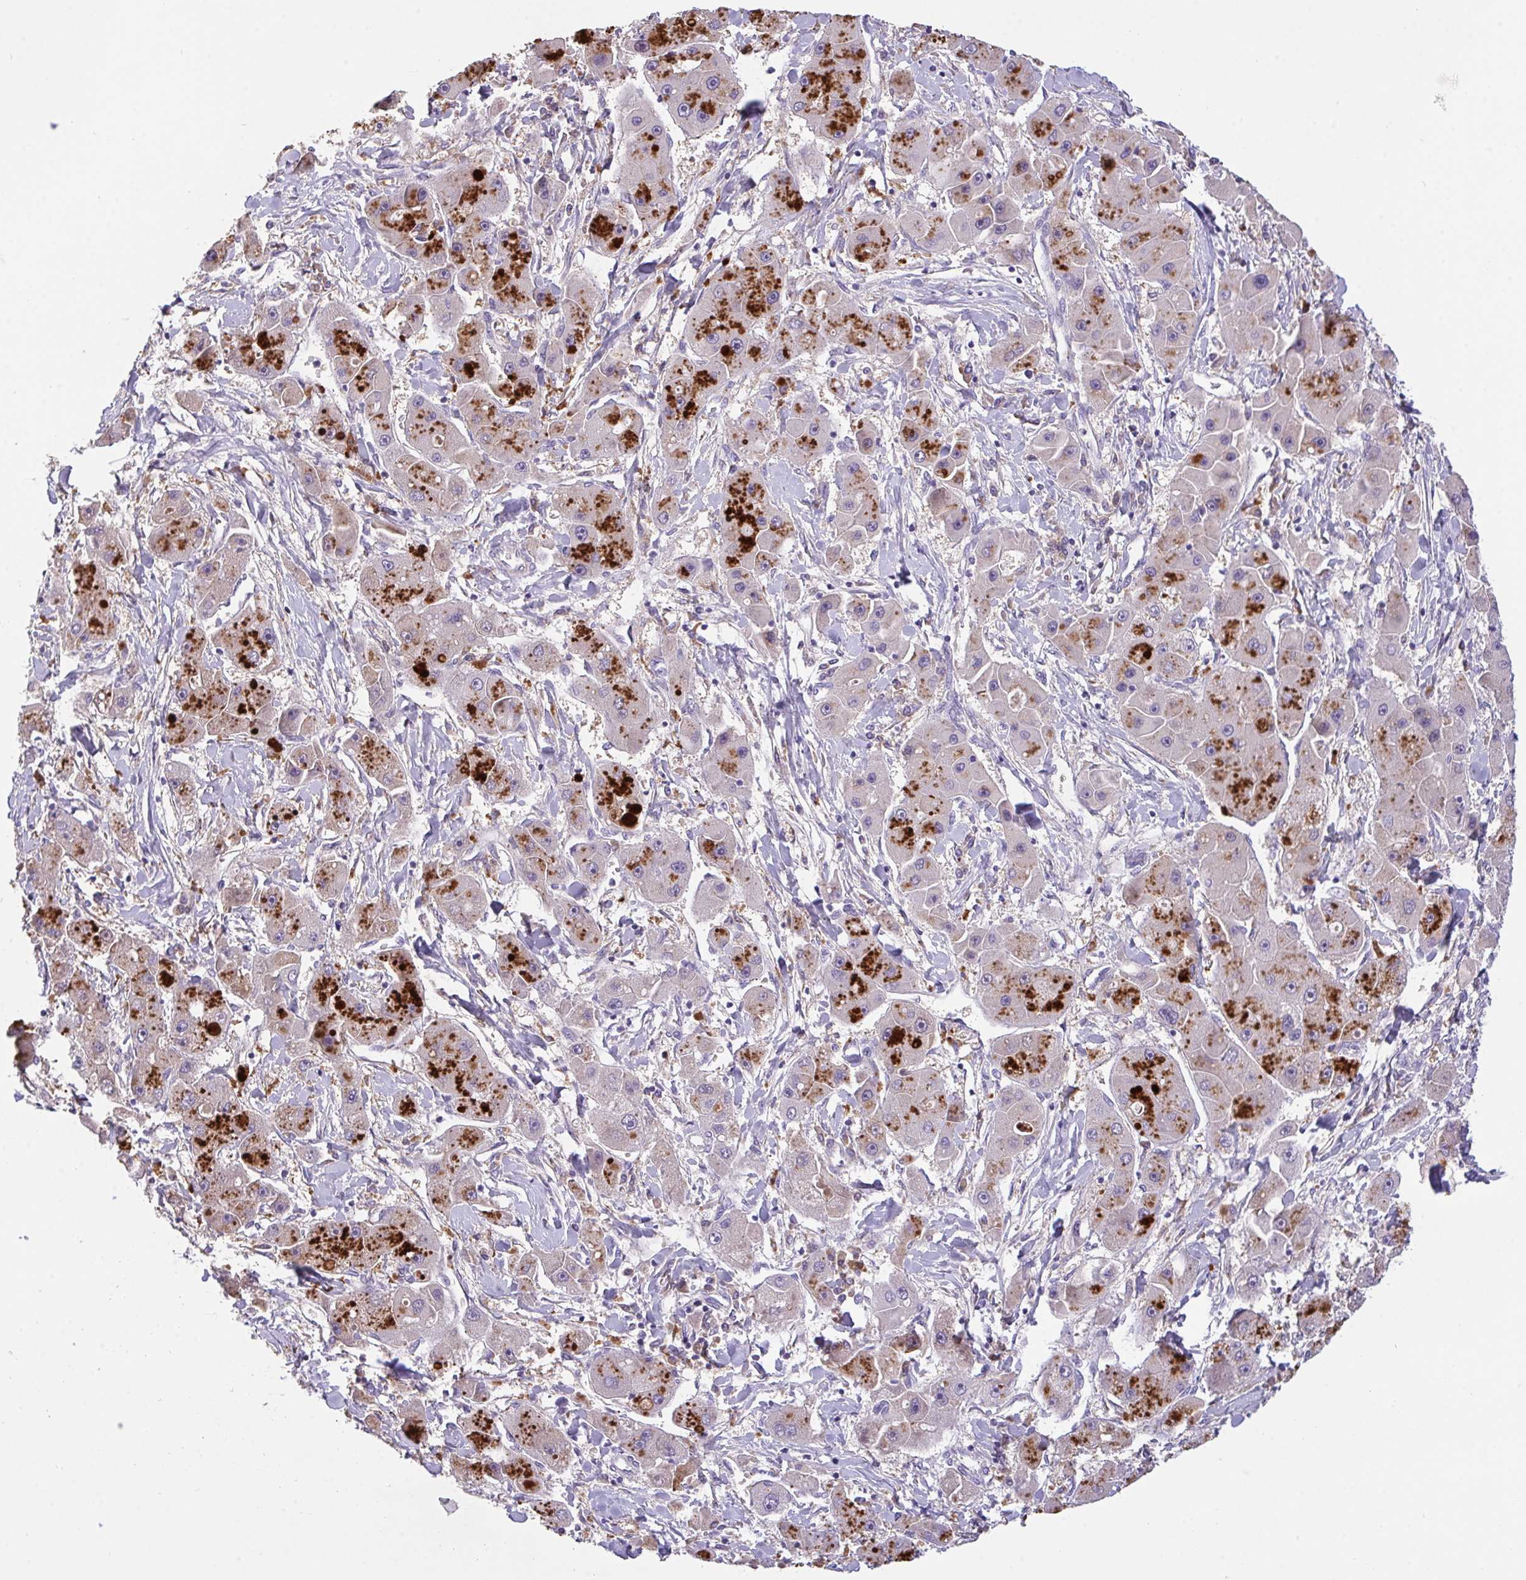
{"staining": {"intensity": "negative", "quantity": "none", "location": "none"}, "tissue": "liver cancer", "cell_type": "Tumor cells", "image_type": "cancer", "snomed": [{"axis": "morphology", "description": "Carcinoma, Hepatocellular, NOS"}, {"axis": "topography", "description": "Liver"}], "caption": "Tumor cells show no significant protein expression in hepatocellular carcinoma (liver).", "gene": "ZNF581", "patient": {"sex": "male", "age": 24}}